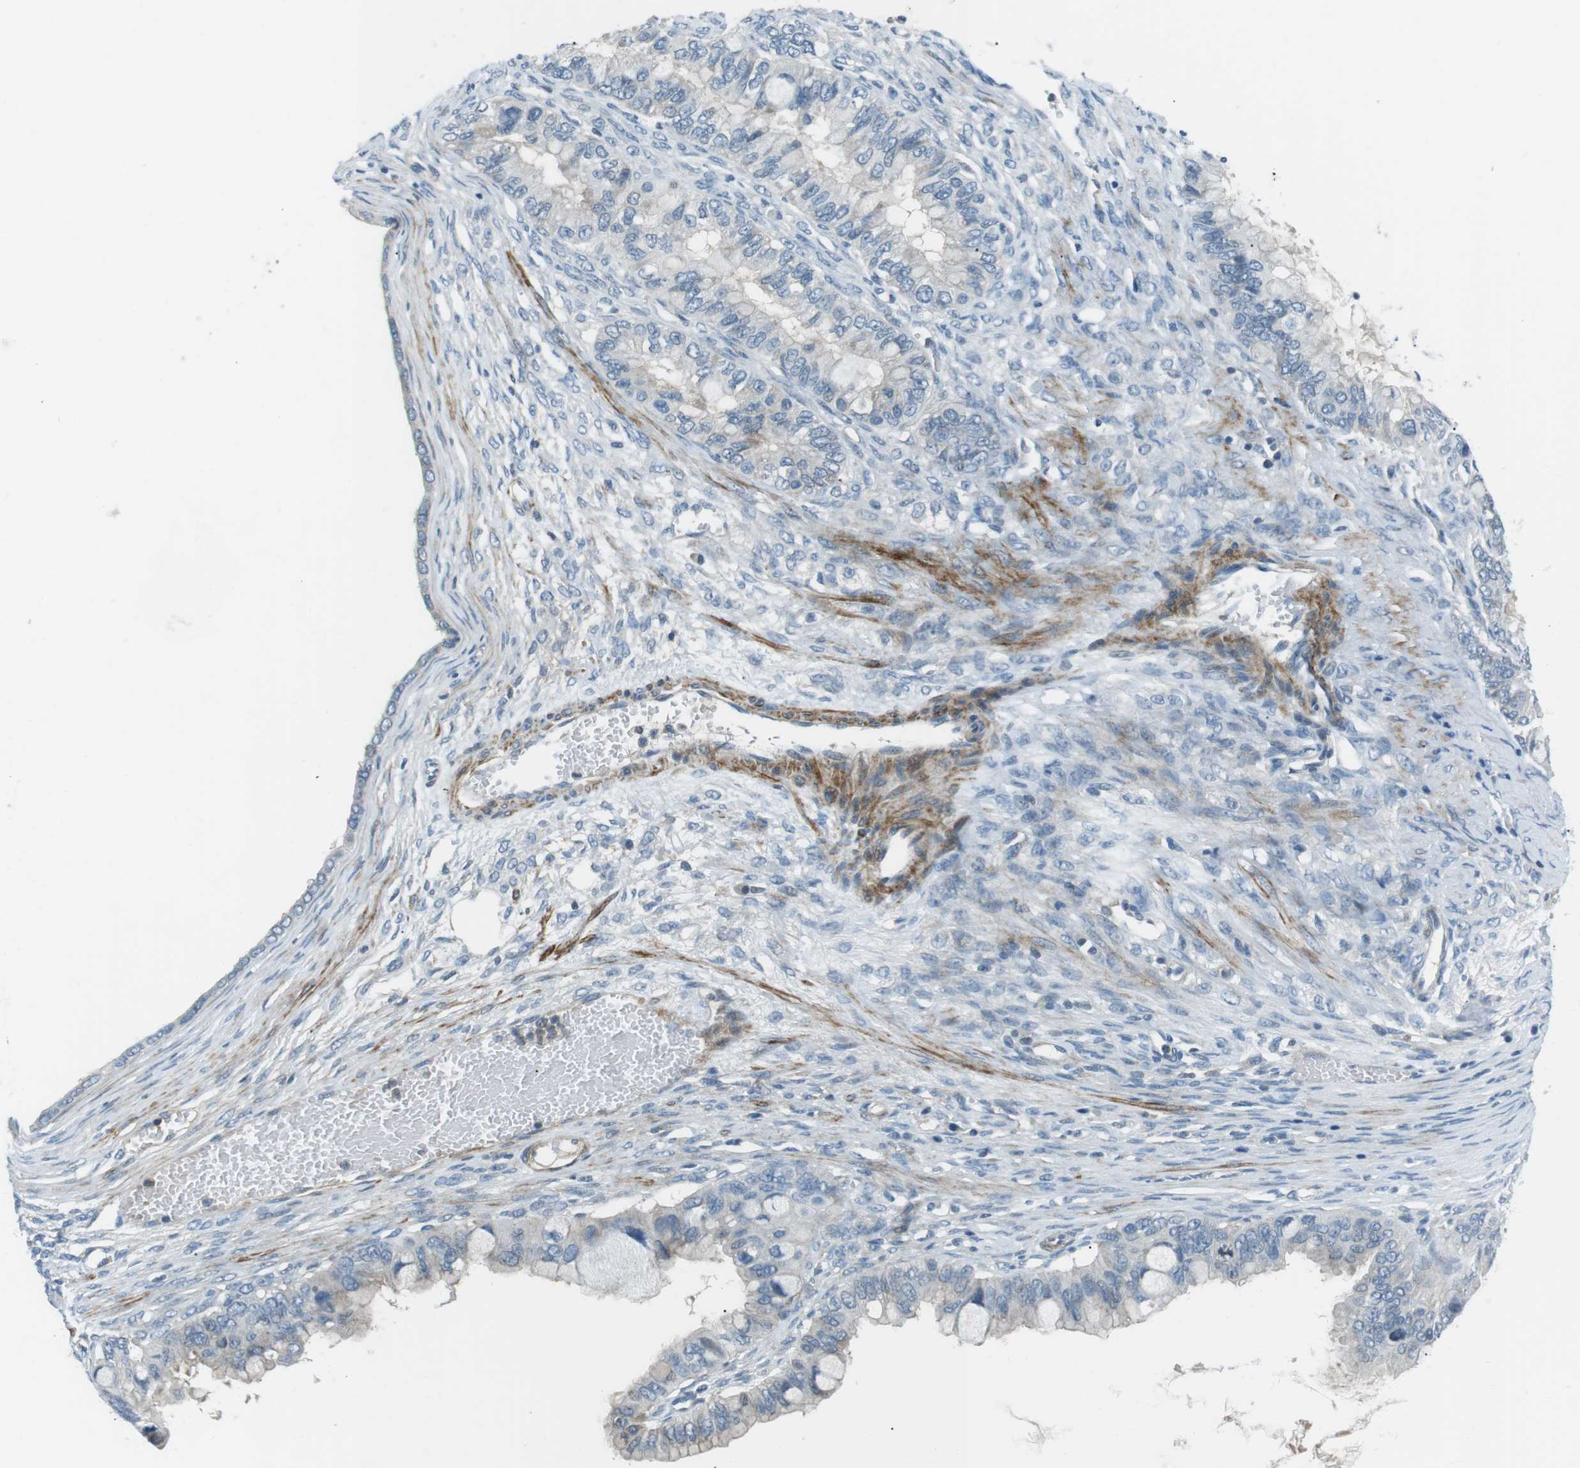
{"staining": {"intensity": "negative", "quantity": "none", "location": "none"}, "tissue": "ovarian cancer", "cell_type": "Tumor cells", "image_type": "cancer", "snomed": [{"axis": "morphology", "description": "Cystadenocarcinoma, mucinous, NOS"}, {"axis": "topography", "description": "Ovary"}], "caption": "Immunohistochemistry (IHC) histopathology image of neoplastic tissue: human ovarian cancer stained with DAB (3,3'-diaminobenzidine) shows no significant protein positivity in tumor cells.", "gene": "ARVCF", "patient": {"sex": "female", "age": 80}}